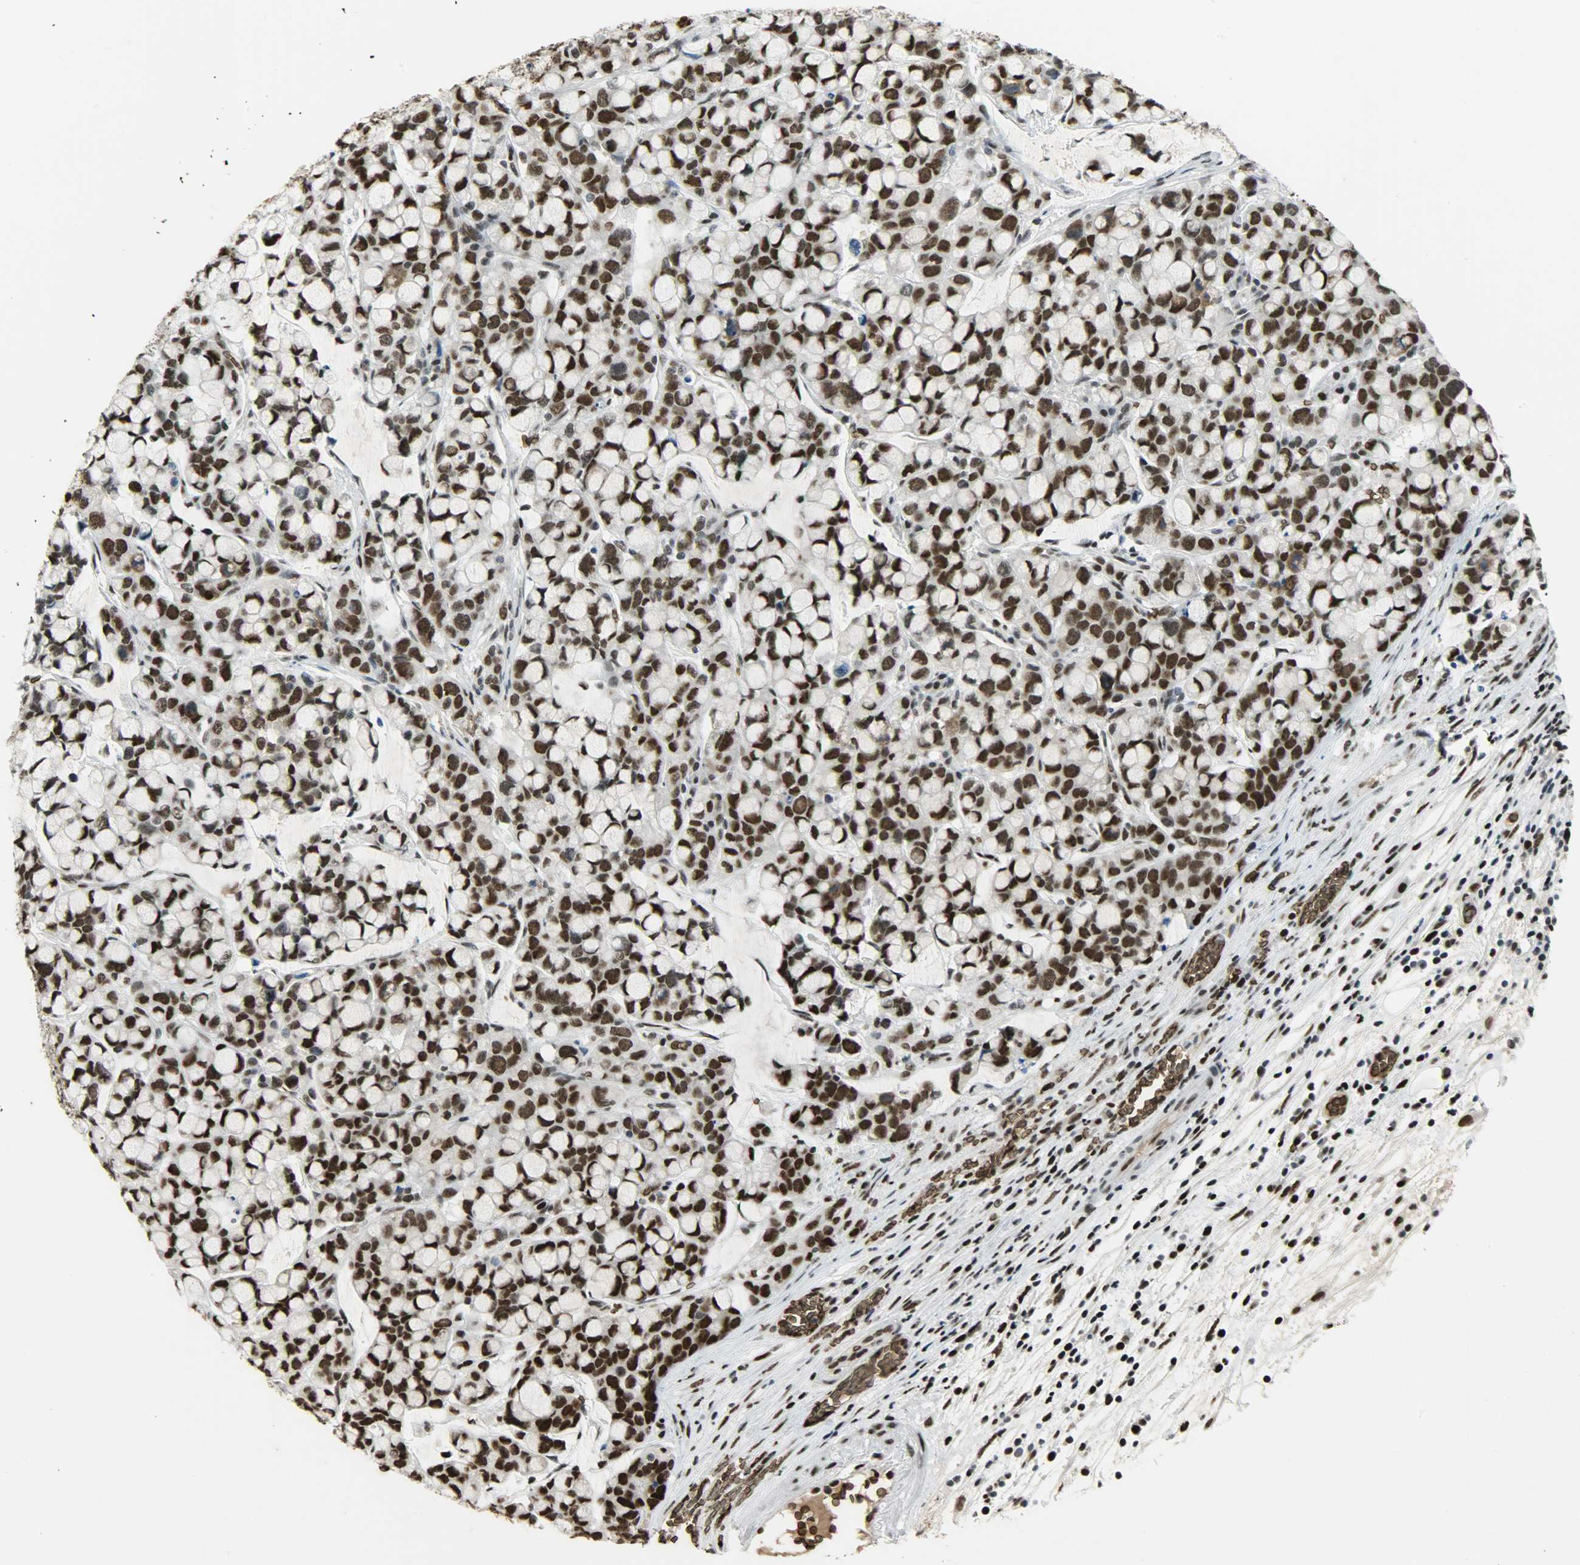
{"staining": {"intensity": "strong", "quantity": ">75%", "location": "nuclear"}, "tissue": "stomach cancer", "cell_type": "Tumor cells", "image_type": "cancer", "snomed": [{"axis": "morphology", "description": "Adenocarcinoma, NOS"}, {"axis": "topography", "description": "Stomach, lower"}], "caption": "This is a photomicrograph of immunohistochemistry (IHC) staining of stomach cancer (adenocarcinoma), which shows strong staining in the nuclear of tumor cells.", "gene": "SNAI1", "patient": {"sex": "male", "age": 84}}